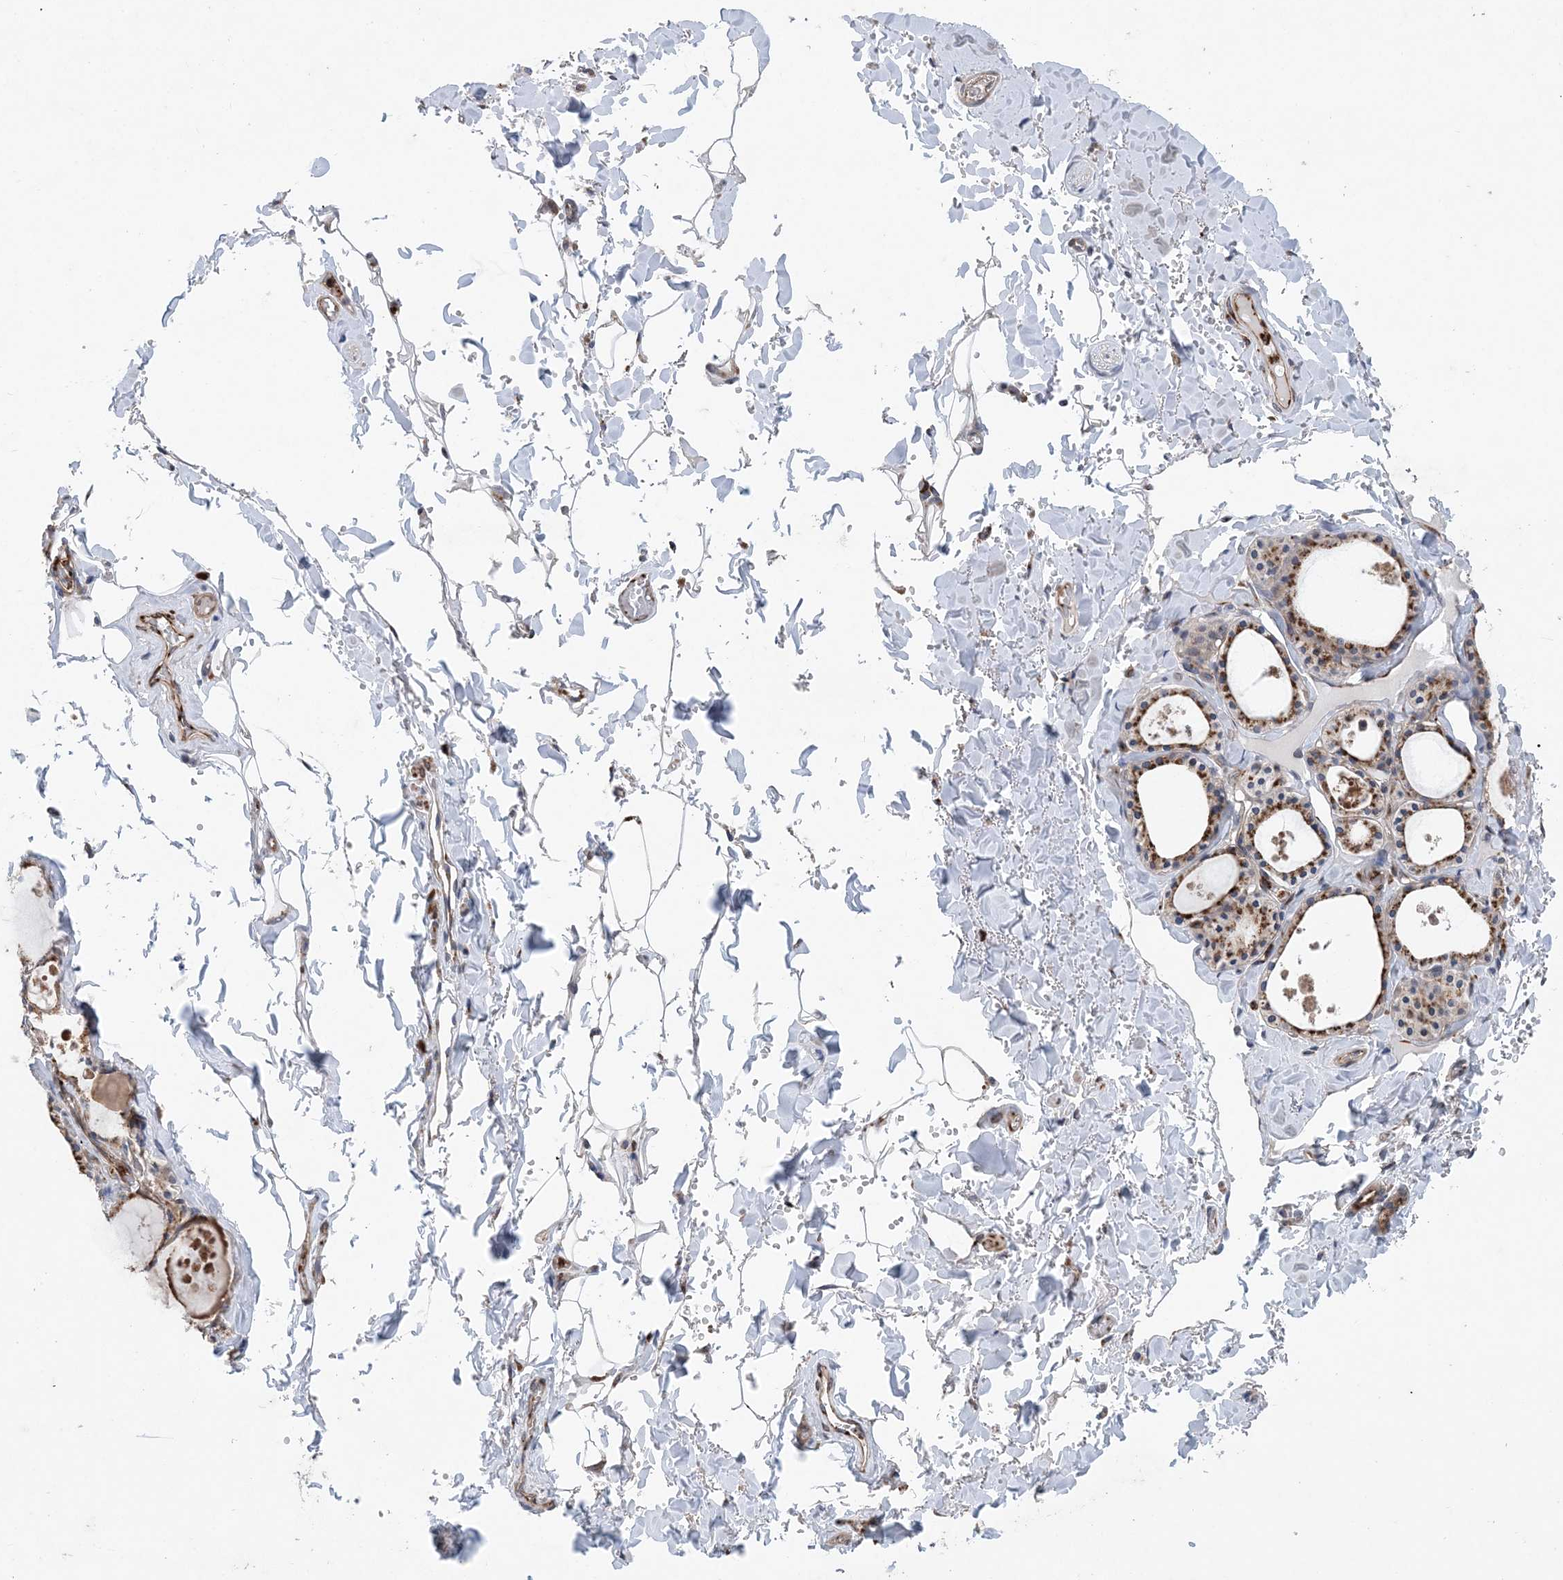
{"staining": {"intensity": "strong", "quantity": ">75%", "location": "cytoplasmic/membranous"}, "tissue": "thyroid gland", "cell_type": "Glandular cells", "image_type": "normal", "snomed": [{"axis": "morphology", "description": "Normal tissue, NOS"}, {"axis": "topography", "description": "Thyroid gland"}], "caption": "Immunohistochemical staining of unremarkable thyroid gland exhibits strong cytoplasmic/membranous protein positivity in approximately >75% of glandular cells. (IHC, brightfield microscopy, high magnification).", "gene": "PTTG1IP", "patient": {"sex": "male", "age": 56}}